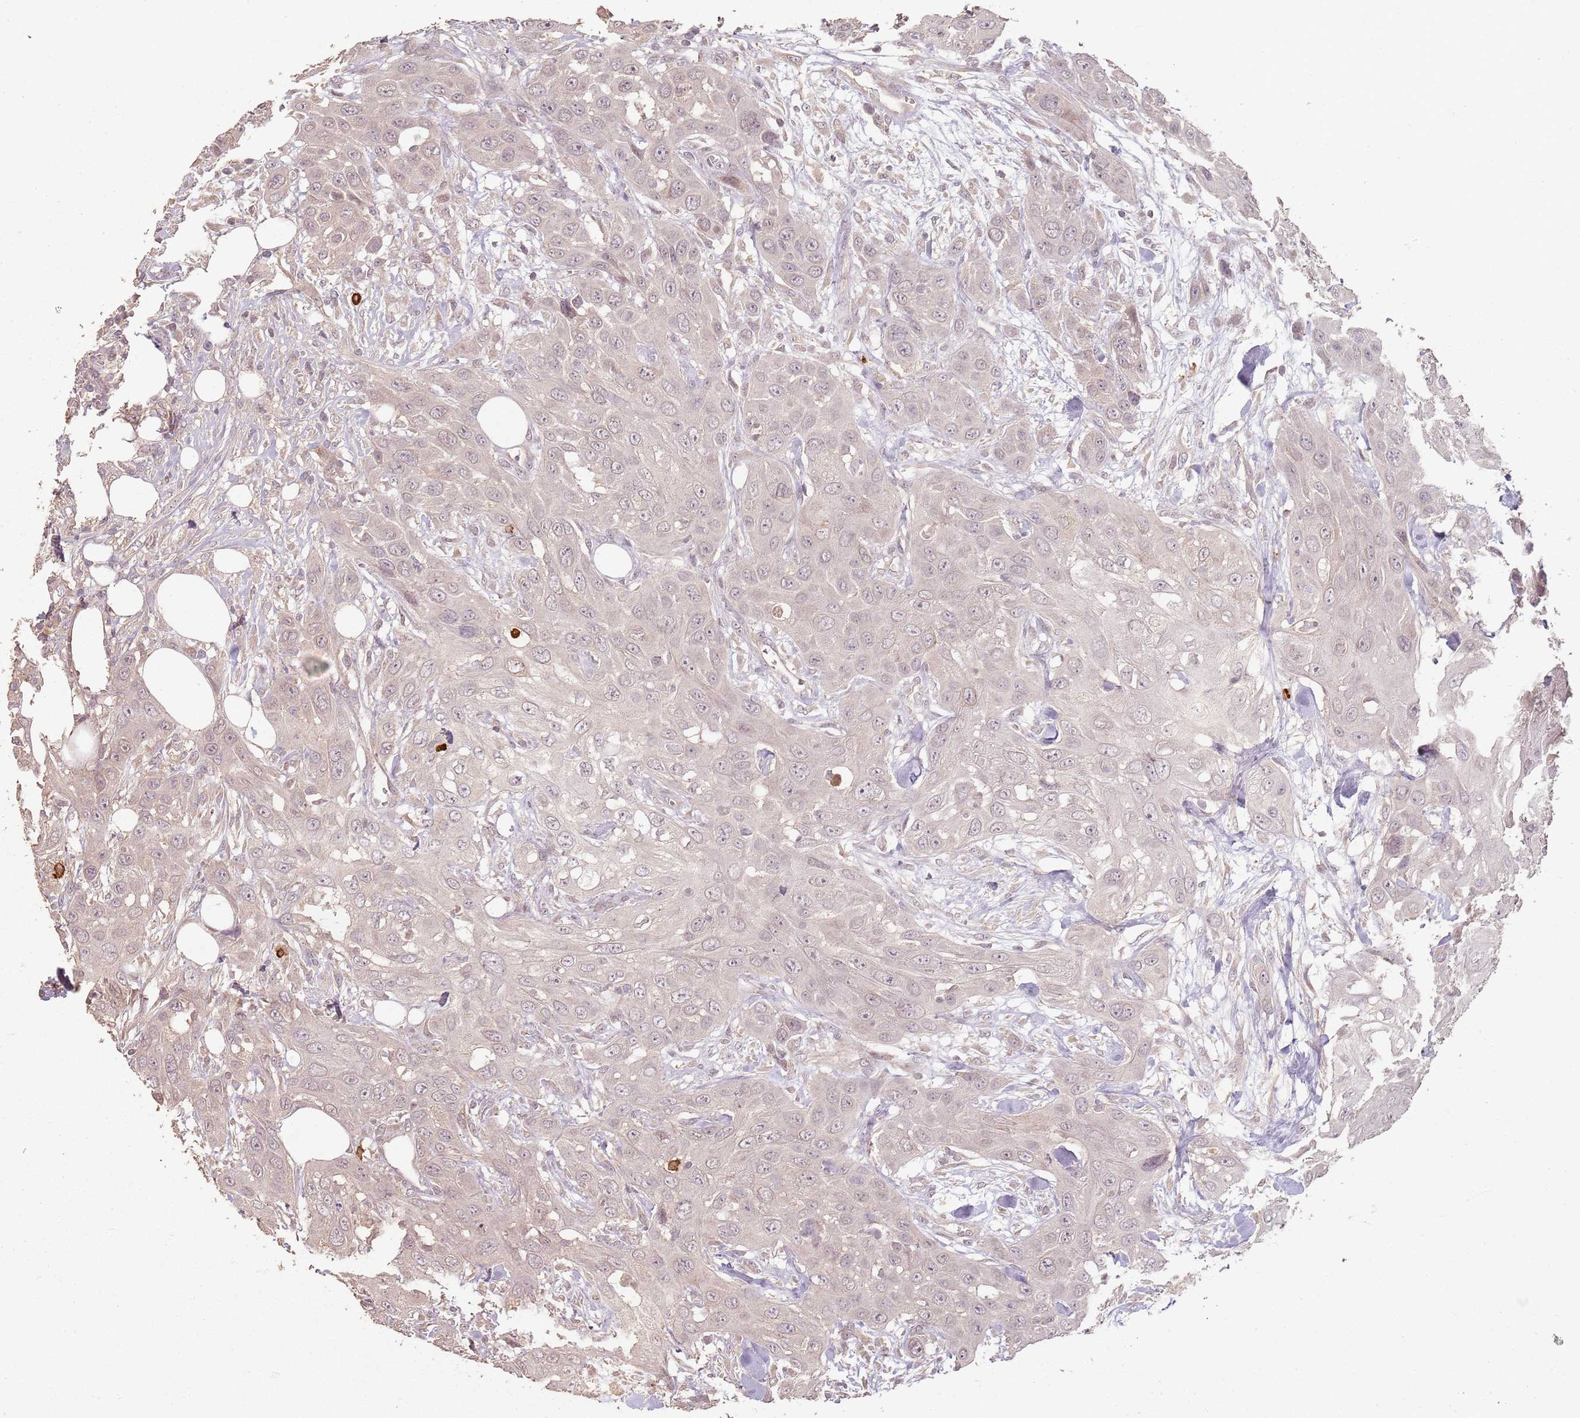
{"staining": {"intensity": "weak", "quantity": "<25%", "location": "cytoplasmic/membranous"}, "tissue": "head and neck cancer", "cell_type": "Tumor cells", "image_type": "cancer", "snomed": [{"axis": "morphology", "description": "Squamous cell carcinoma, NOS"}, {"axis": "topography", "description": "Head-Neck"}], "caption": "An image of head and neck squamous cell carcinoma stained for a protein exhibits no brown staining in tumor cells.", "gene": "CCDC168", "patient": {"sex": "male", "age": 81}}